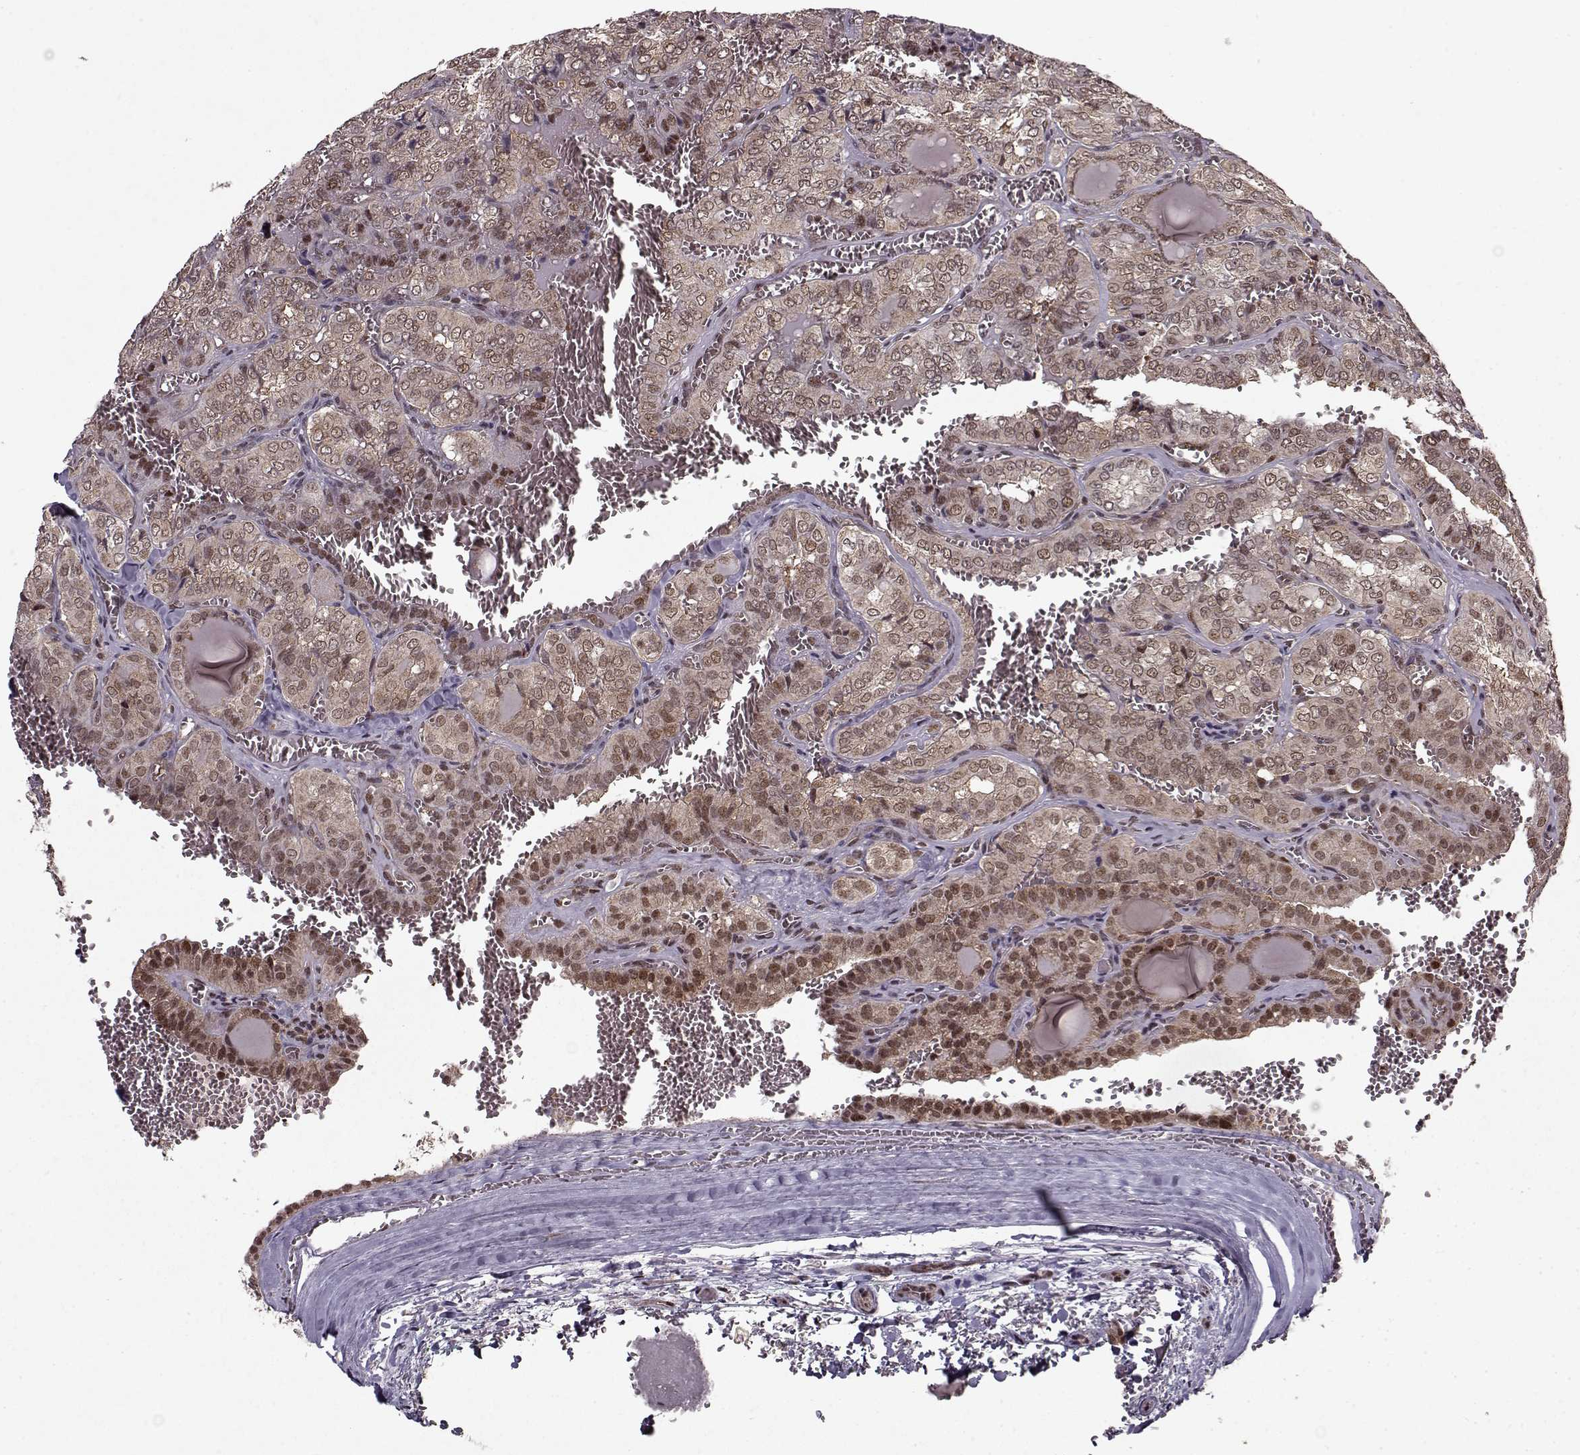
{"staining": {"intensity": "weak", "quantity": ">75%", "location": "cytoplasmic/membranous"}, "tissue": "thyroid cancer", "cell_type": "Tumor cells", "image_type": "cancer", "snomed": [{"axis": "morphology", "description": "Papillary adenocarcinoma, NOS"}, {"axis": "topography", "description": "Thyroid gland"}], "caption": "Thyroid cancer (papillary adenocarcinoma) was stained to show a protein in brown. There is low levels of weak cytoplasmic/membranous expression in about >75% of tumor cells.", "gene": "PSMA7", "patient": {"sex": "female", "age": 41}}